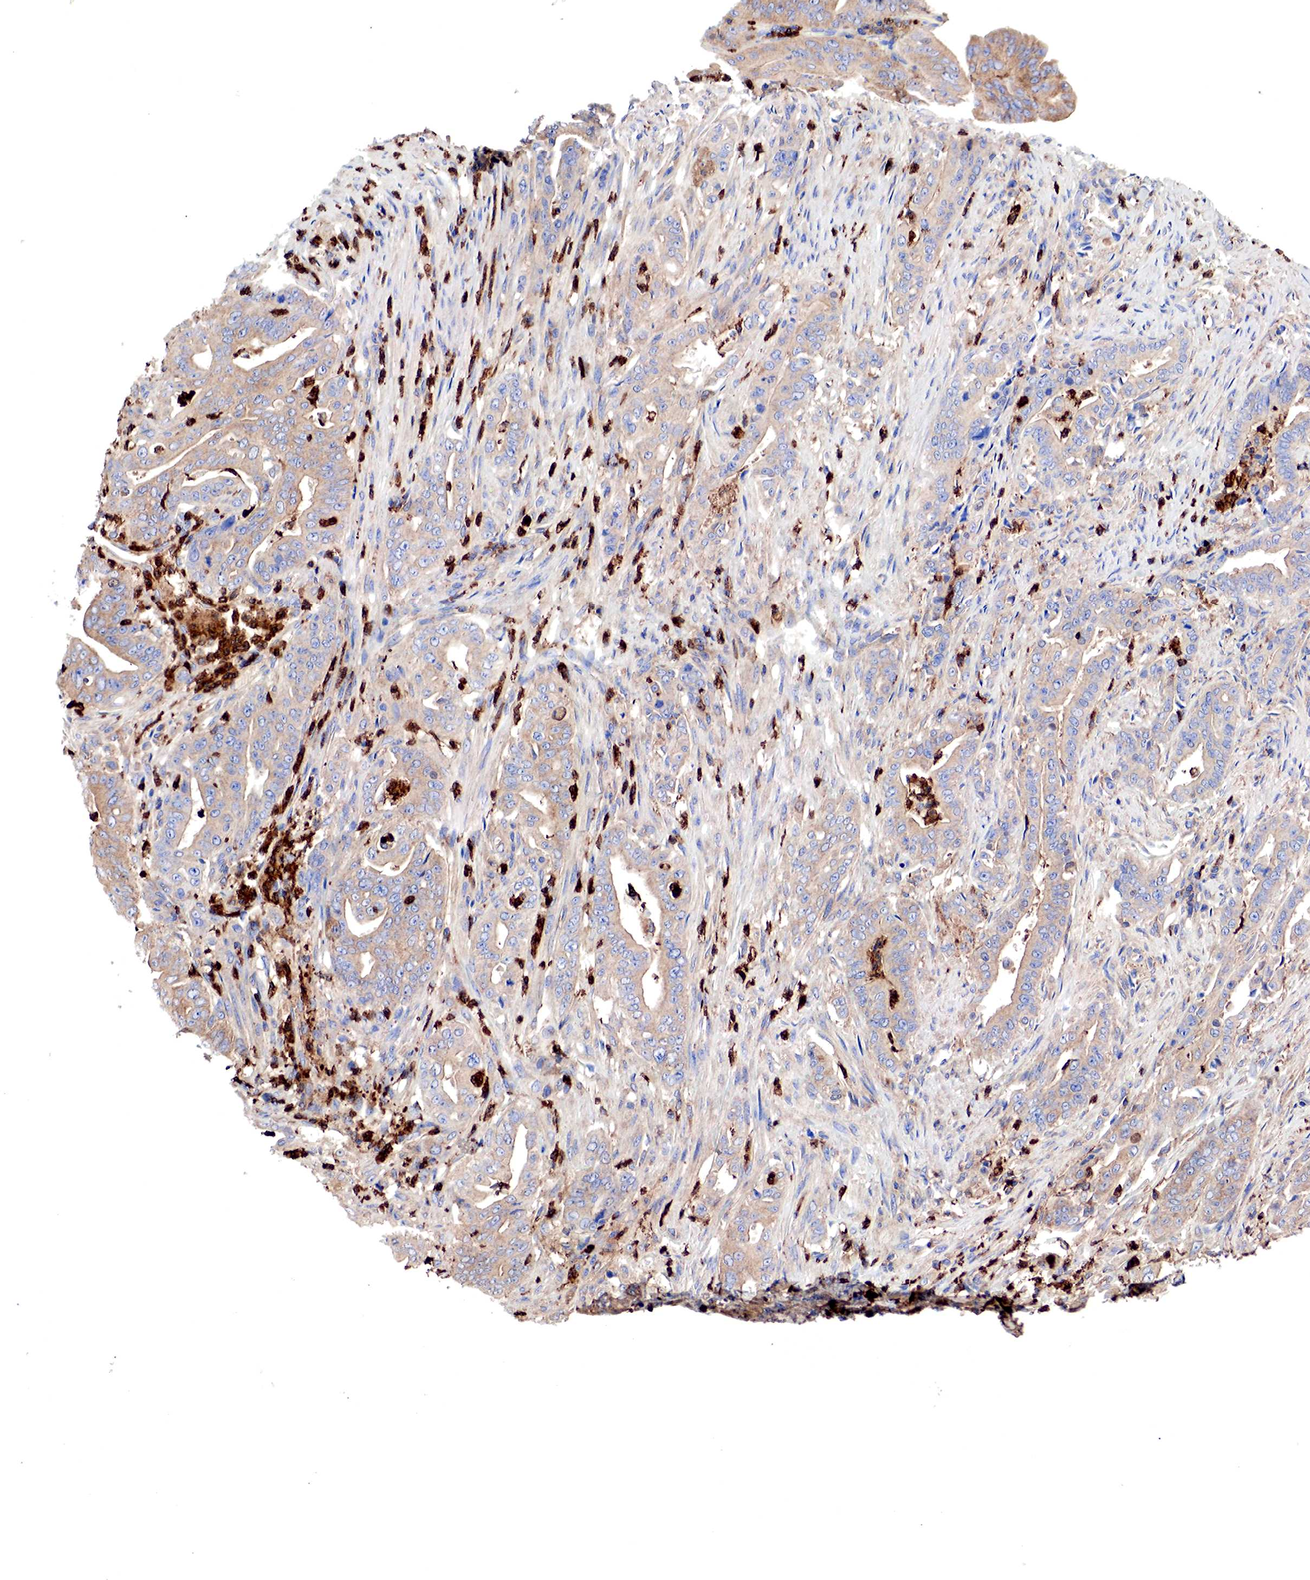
{"staining": {"intensity": "weak", "quantity": ">75%", "location": "cytoplasmic/membranous"}, "tissue": "stomach cancer", "cell_type": "Tumor cells", "image_type": "cancer", "snomed": [{"axis": "morphology", "description": "Adenocarcinoma, NOS"}, {"axis": "topography", "description": "Stomach"}], "caption": "Brown immunohistochemical staining in human stomach cancer shows weak cytoplasmic/membranous staining in about >75% of tumor cells. (Stains: DAB in brown, nuclei in blue, Microscopy: brightfield microscopy at high magnification).", "gene": "G6PD", "patient": {"sex": "female", "age": 76}}